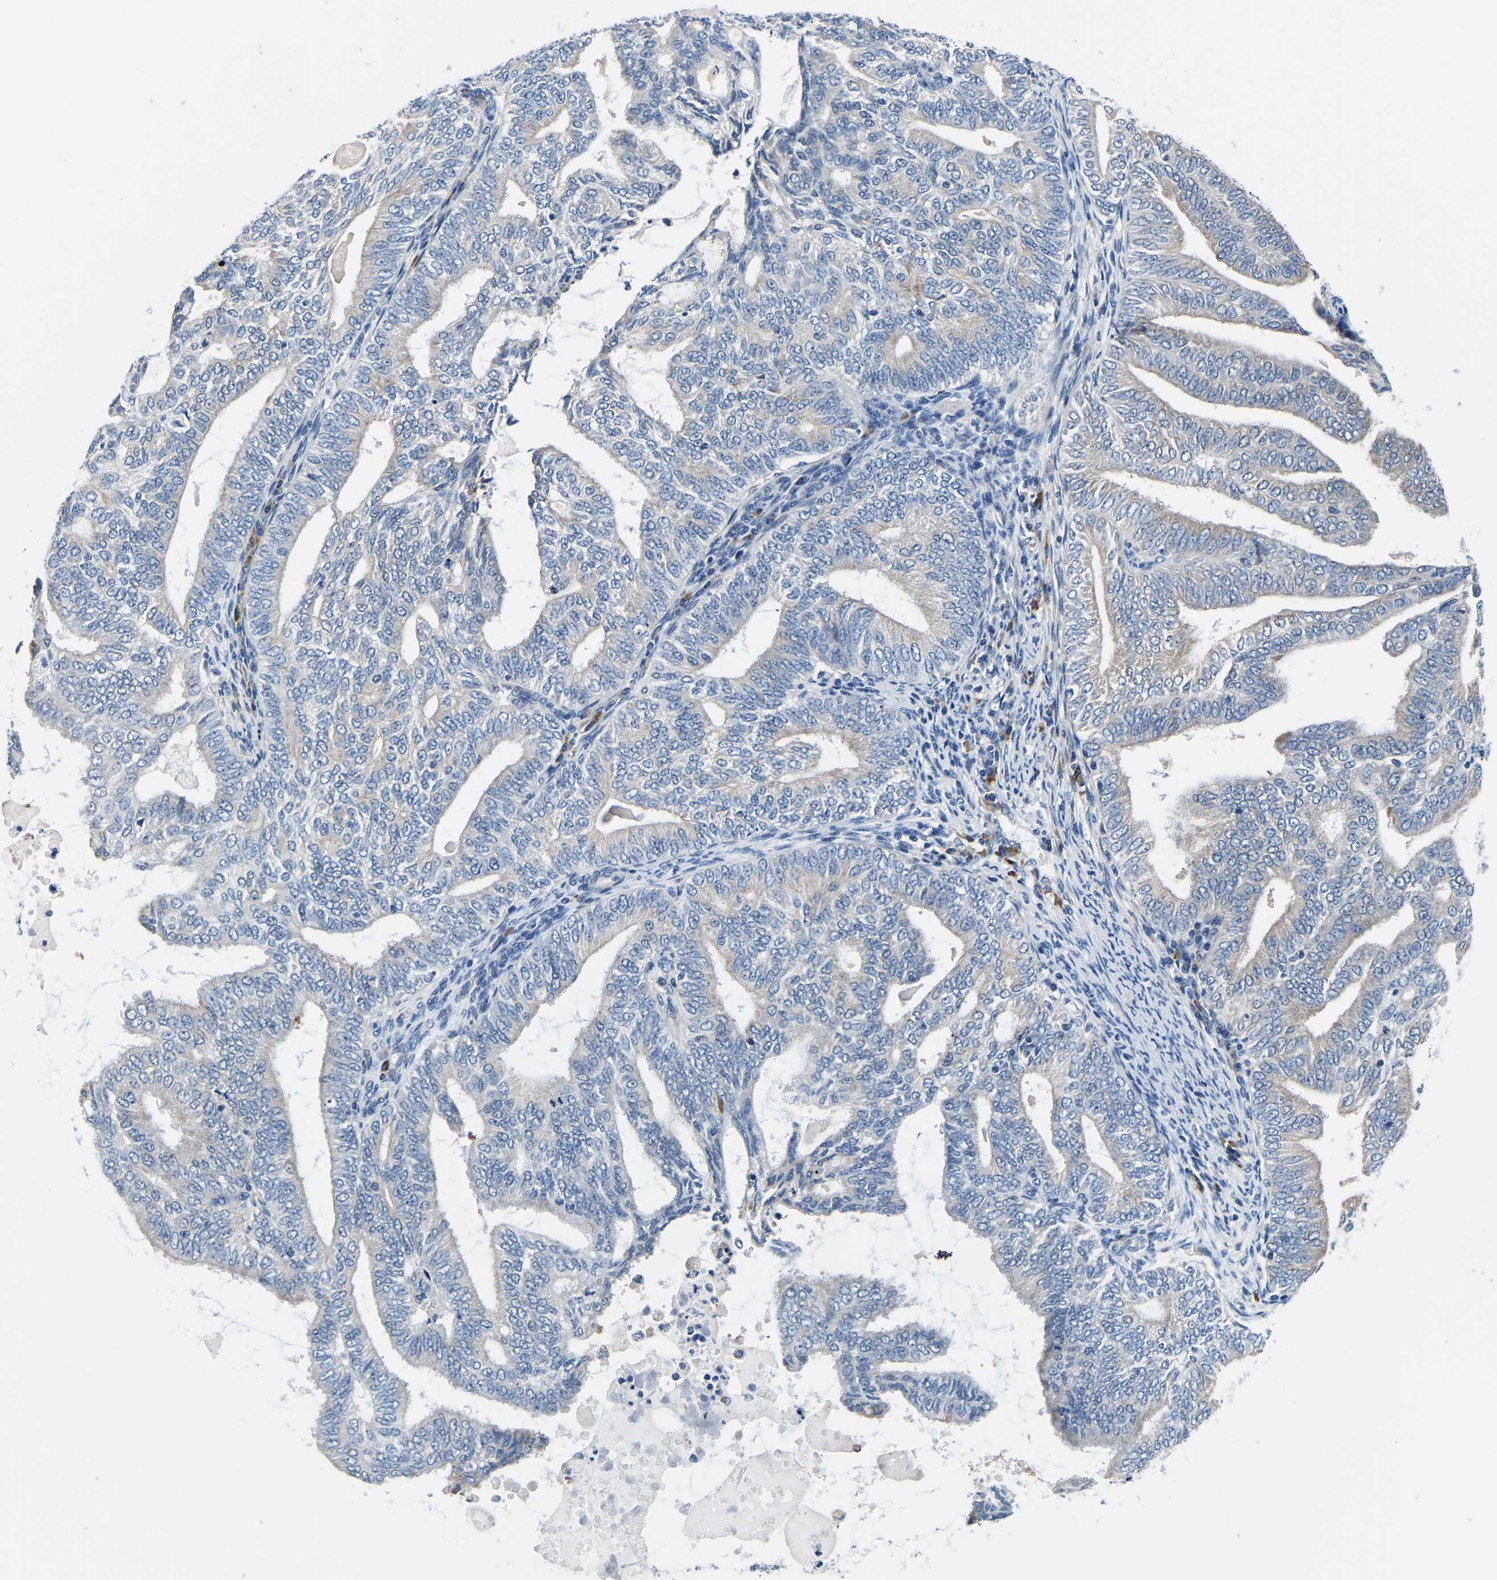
{"staining": {"intensity": "negative", "quantity": "none", "location": "none"}, "tissue": "endometrial cancer", "cell_type": "Tumor cells", "image_type": "cancer", "snomed": [{"axis": "morphology", "description": "Adenocarcinoma, NOS"}, {"axis": "topography", "description": "Endometrium"}], "caption": "DAB (3,3'-diaminobenzidine) immunohistochemical staining of endometrial cancer shows no significant staining in tumor cells.", "gene": "LIAS", "patient": {"sex": "female", "age": 58}}